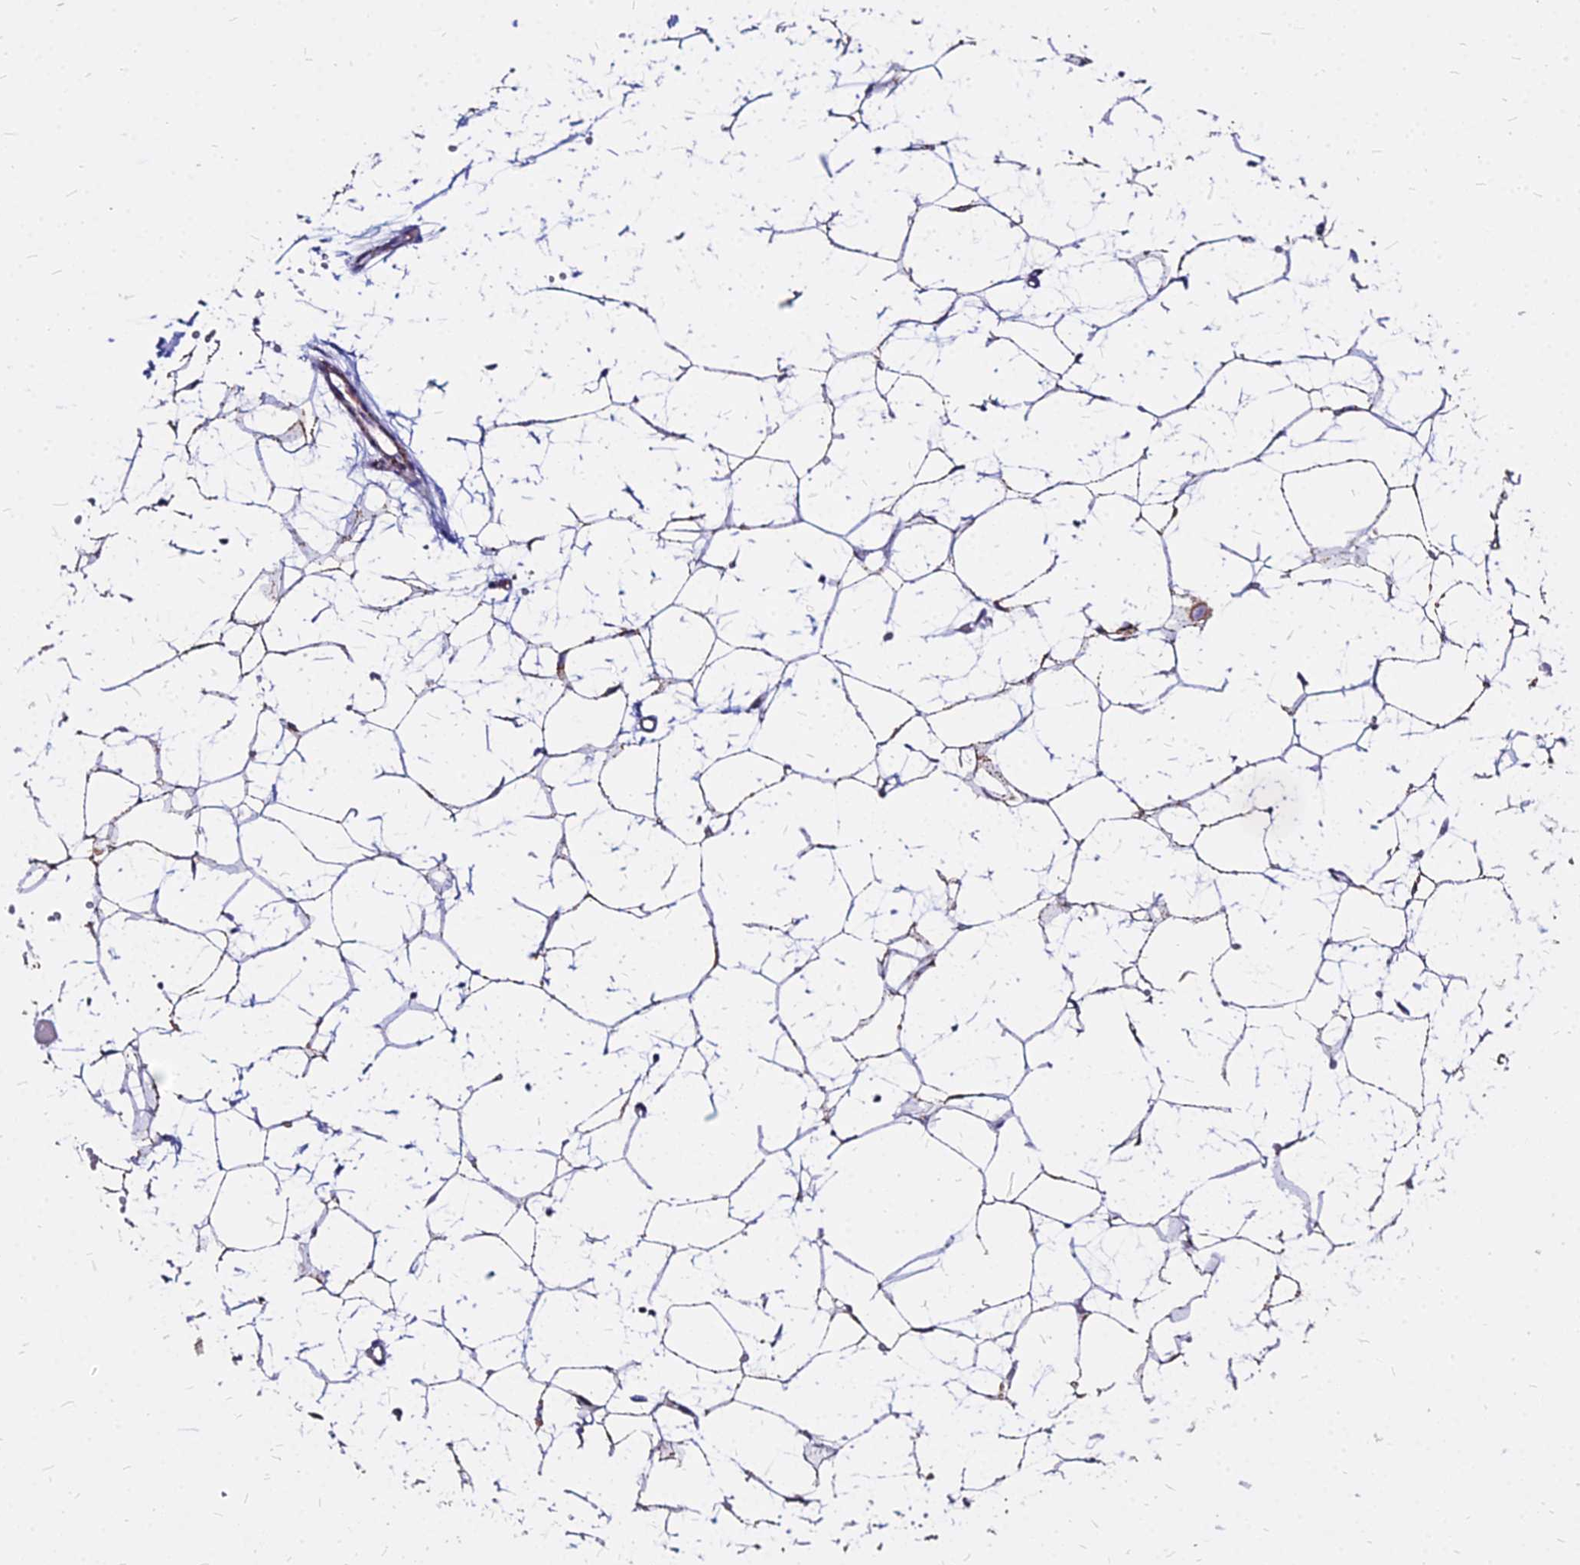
{"staining": {"intensity": "negative", "quantity": "none", "location": "none"}, "tissue": "adipose tissue", "cell_type": "Adipocytes", "image_type": "normal", "snomed": [{"axis": "morphology", "description": "Normal tissue, NOS"}, {"axis": "topography", "description": "Breast"}], "caption": "Immunohistochemical staining of benign human adipose tissue reveals no significant expression in adipocytes.", "gene": "DLD", "patient": {"sex": "female", "age": 23}}